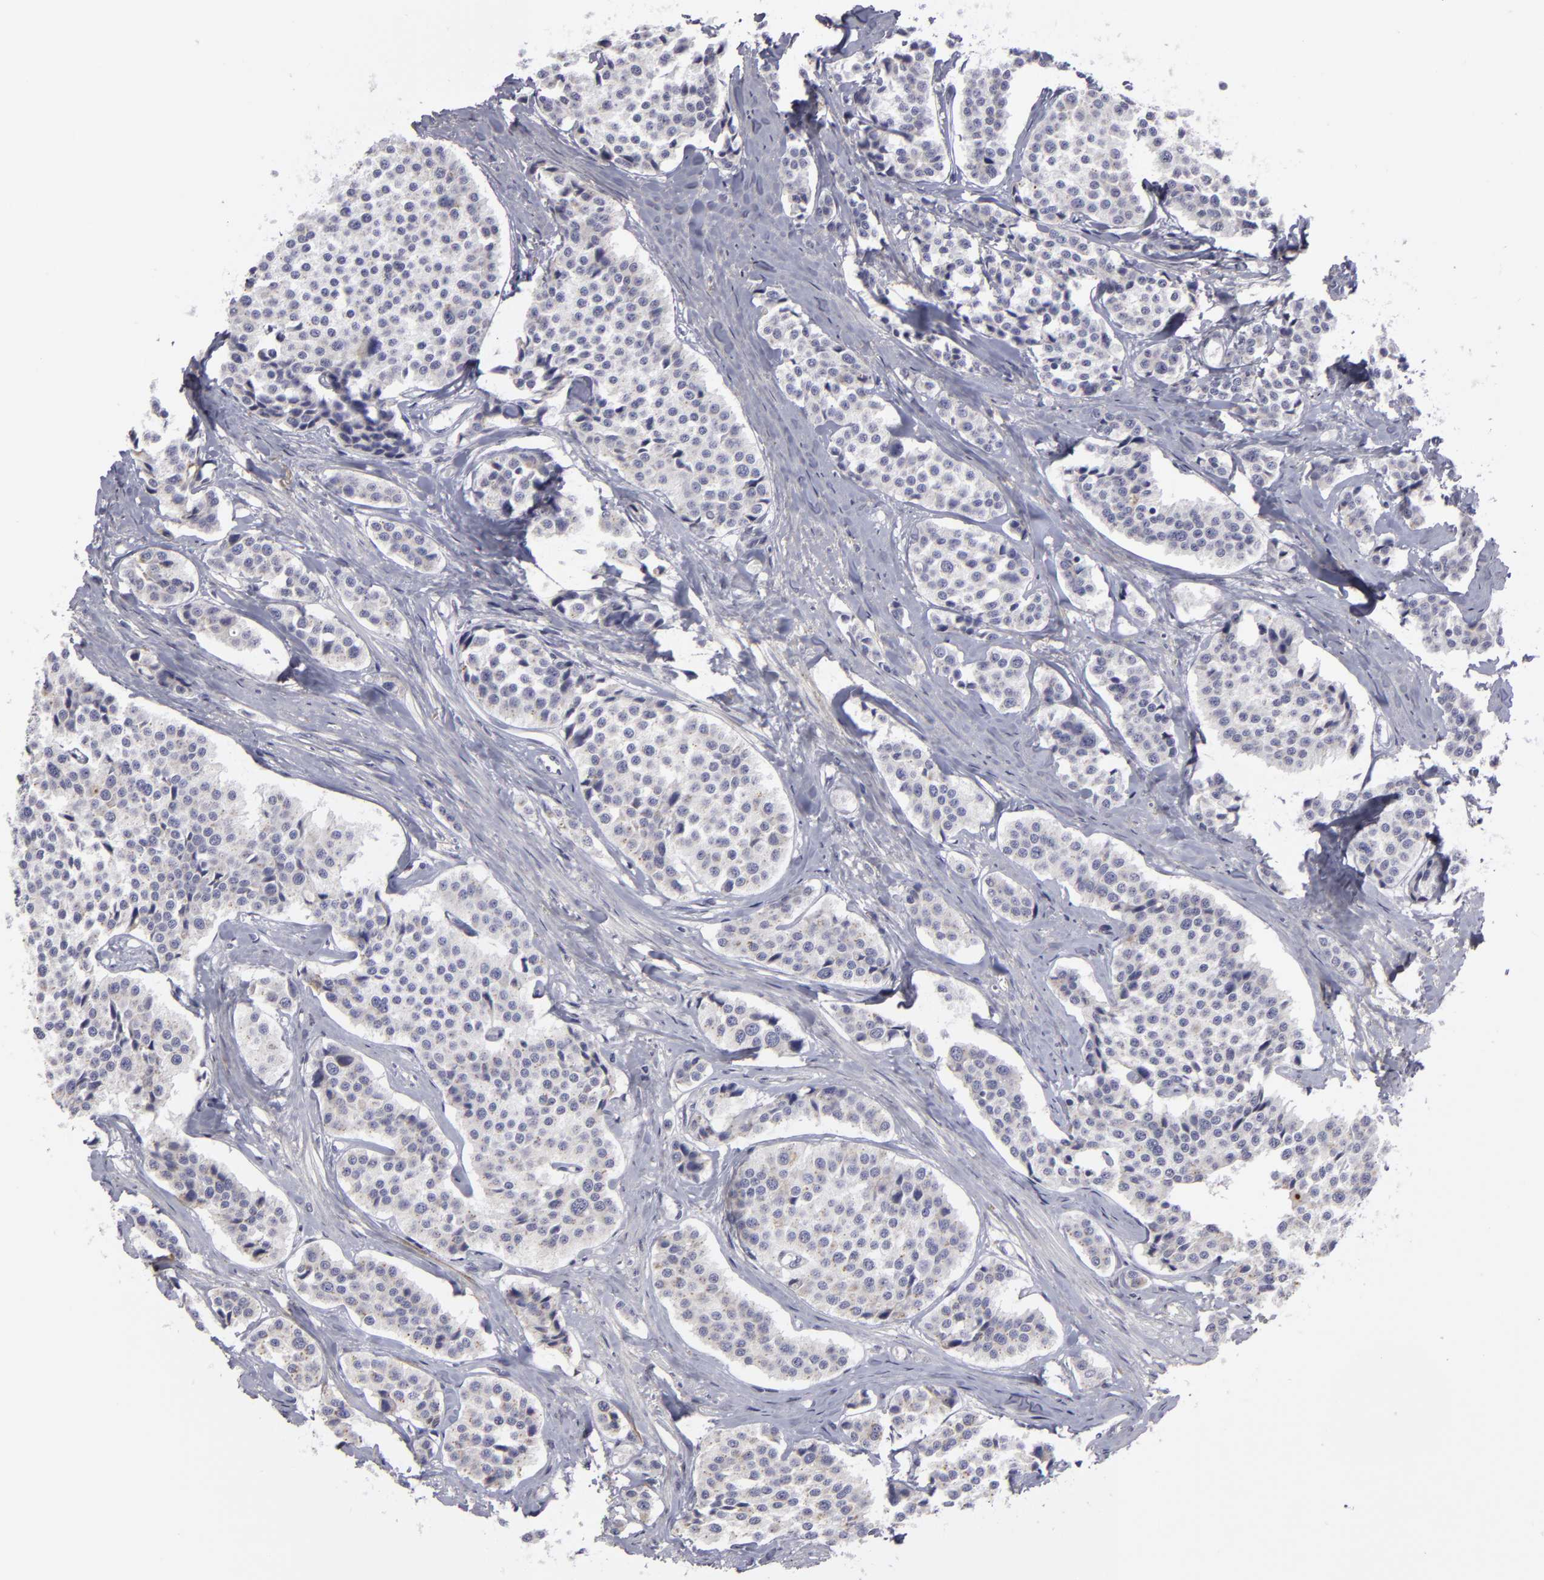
{"staining": {"intensity": "negative", "quantity": "none", "location": "none"}, "tissue": "carcinoid", "cell_type": "Tumor cells", "image_type": "cancer", "snomed": [{"axis": "morphology", "description": "Carcinoid, malignant, NOS"}, {"axis": "topography", "description": "Small intestine"}], "caption": "Carcinoid (malignant) was stained to show a protein in brown. There is no significant positivity in tumor cells. The staining was performed using DAB to visualize the protein expression in brown, while the nuclei were stained in blue with hematoxylin (Magnification: 20x).", "gene": "EFS", "patient": {"sex": "male", "age": 60}}